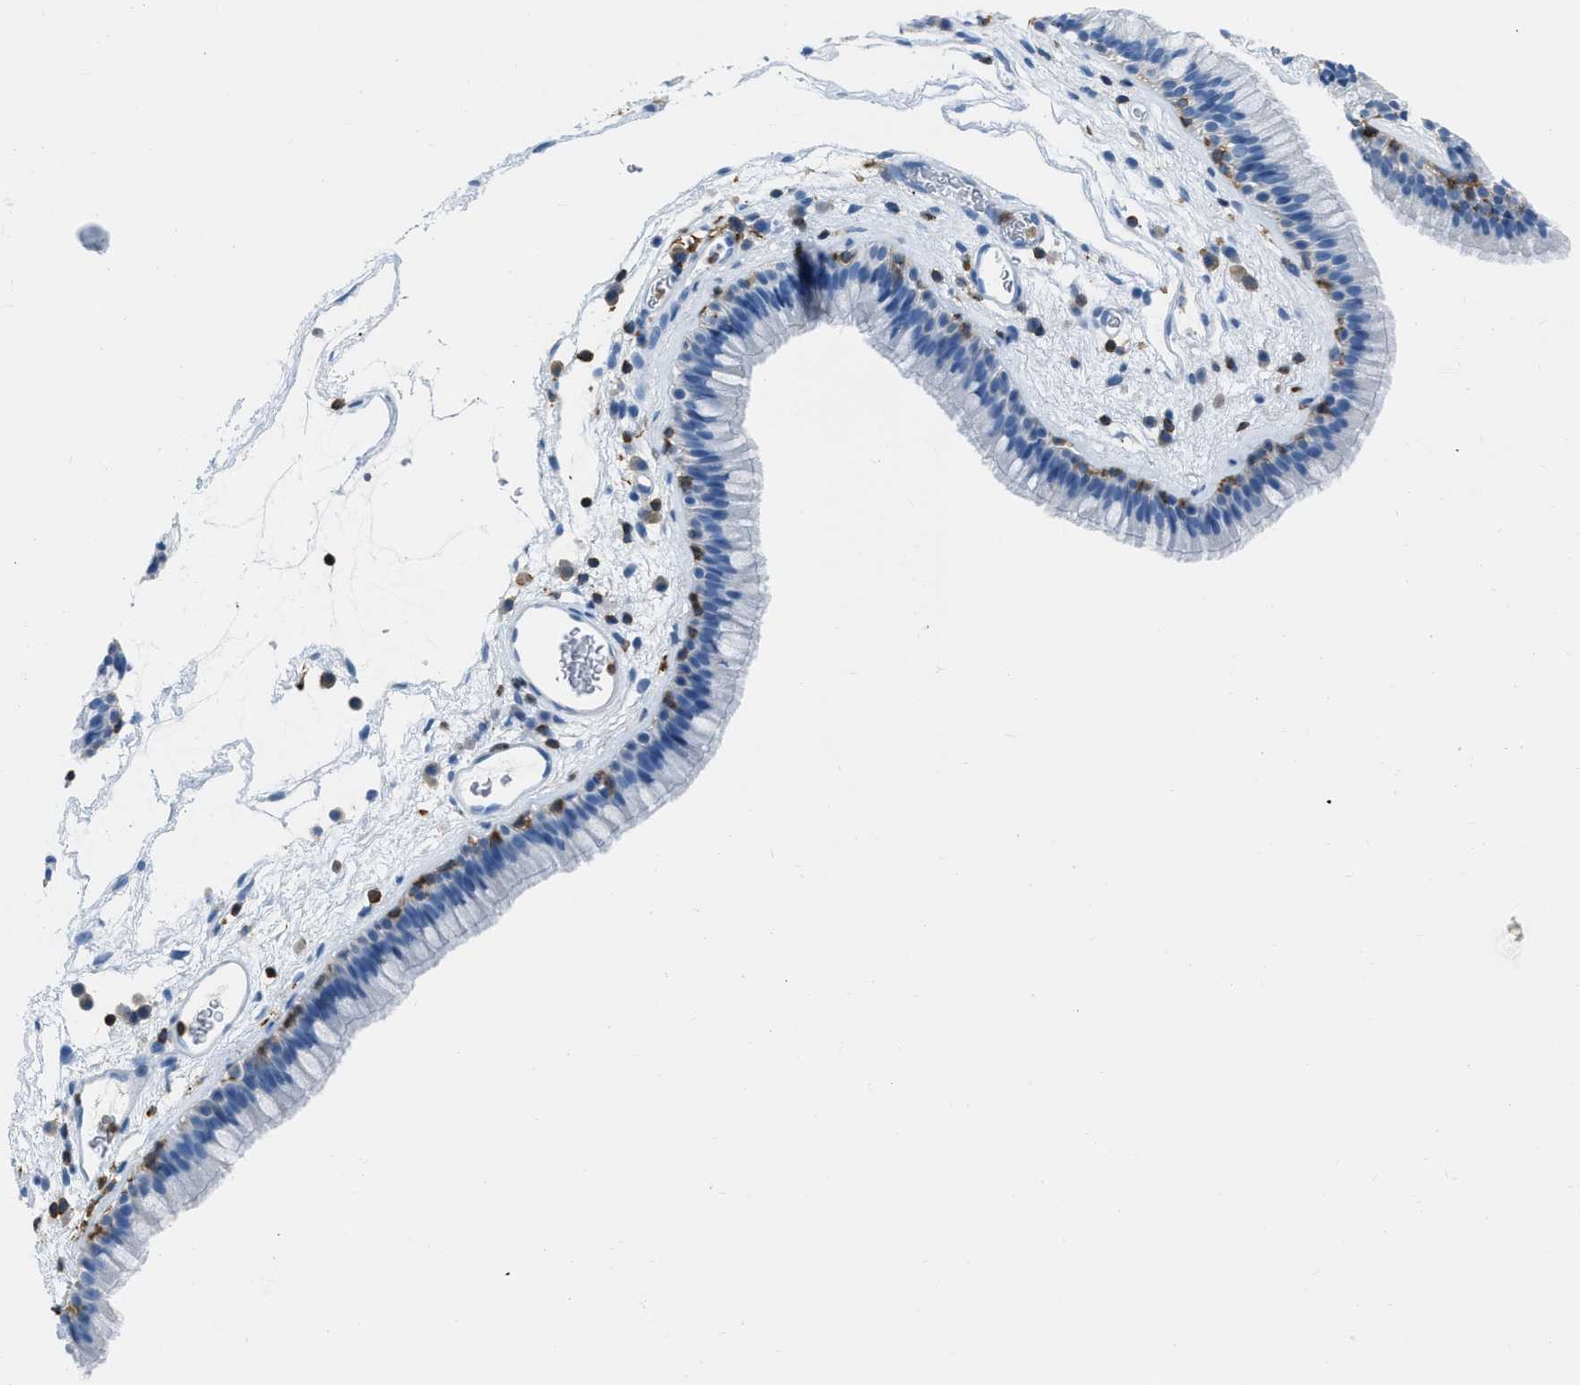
{"staining": {"intensity": "negative", "quantity": "none", "location": "none"}, "tissue": "nasopharynx", "cell_type": "Respiratory epithelial cells", "image_type": "normal", "snomed": [{"axis": "morphology", "description": "Normal tissue, NOS"}, {"axis": "morphology", "description": "Inflammation, NOS"}, {"axis": "topography", "description": "Nasopharynx"}], "caption": "Immunohistochemistry (IHC) micrograph of benign nasopharynx stained for a protein (brown), which displays no expression in respiratory epithelial cells.", "gene": "LSP1", "patient": {"sex": "male", "age": 48}}